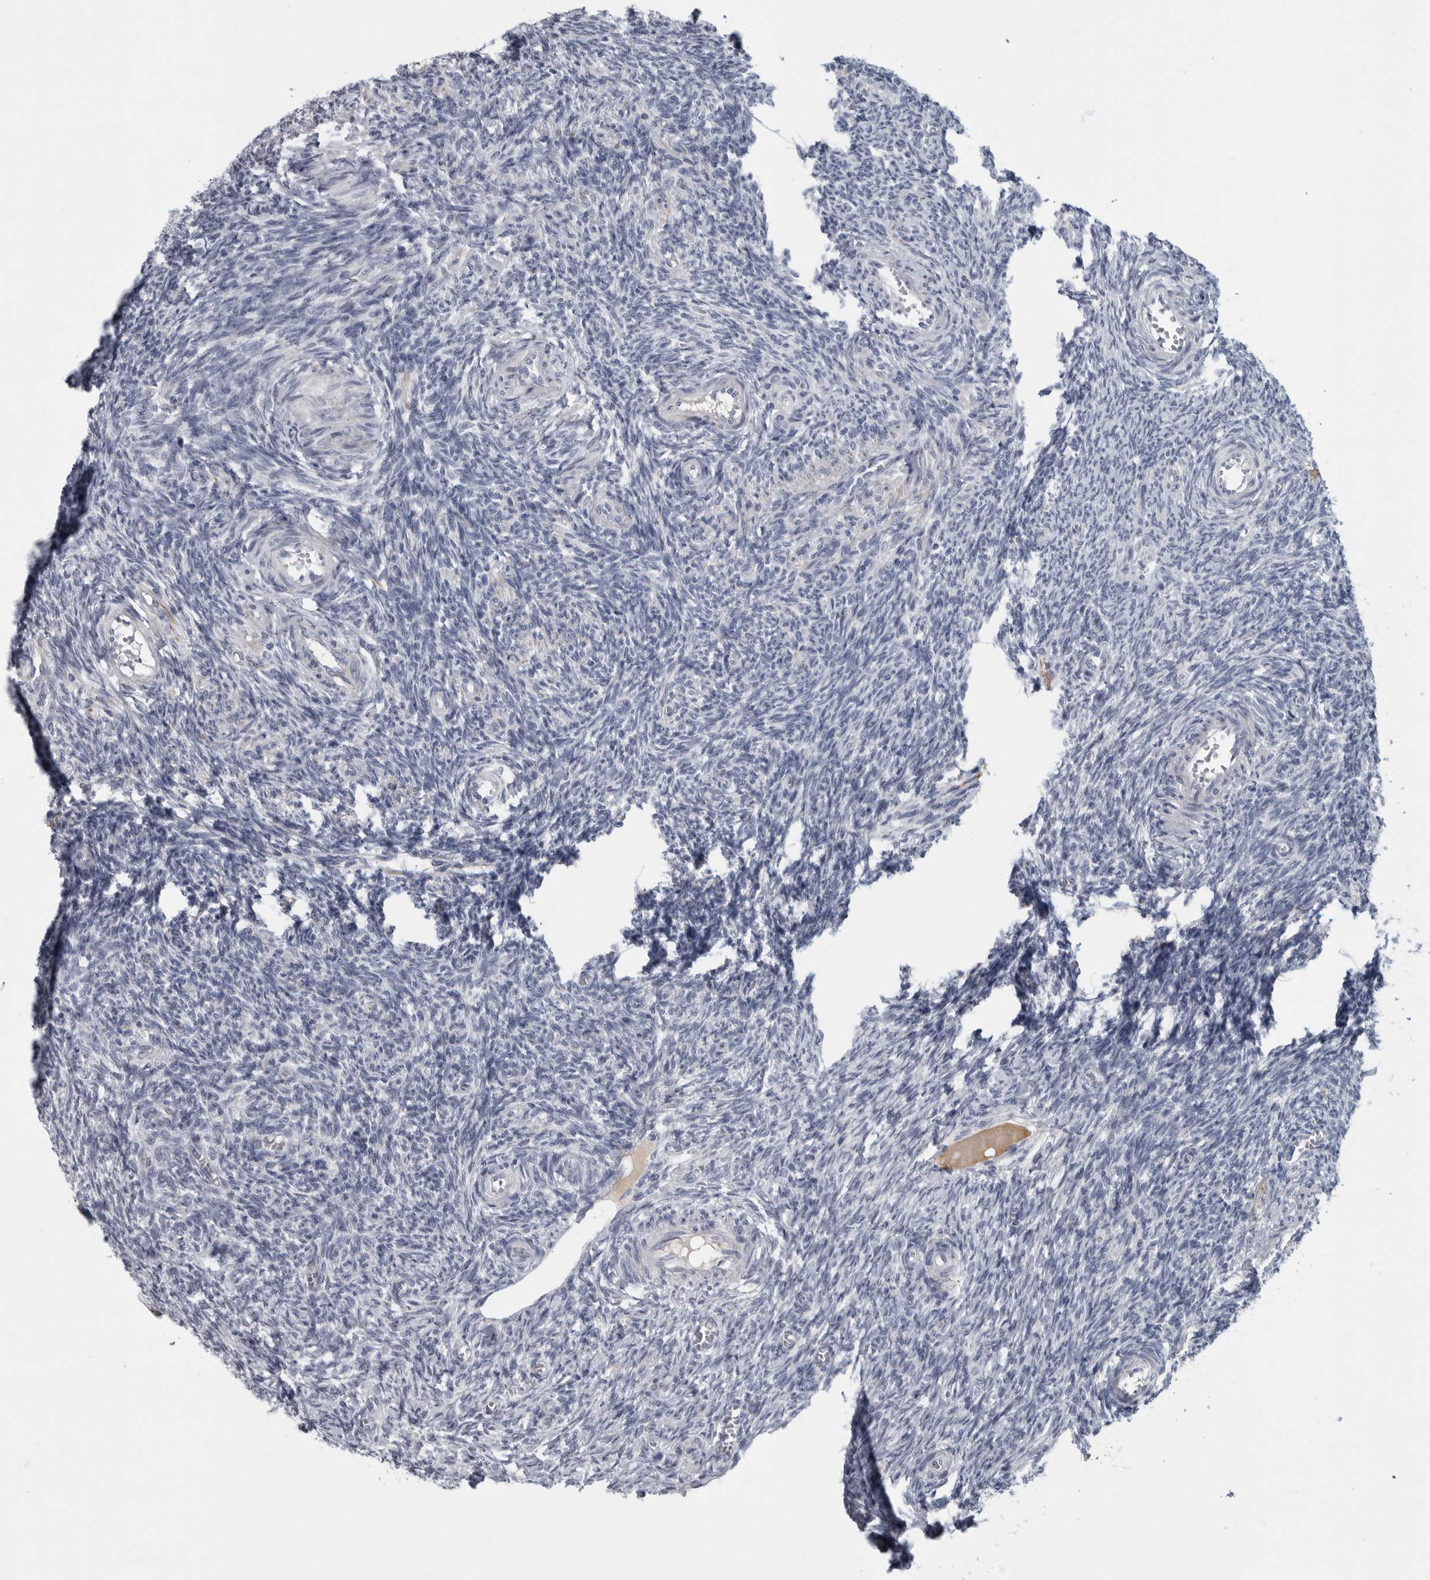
{"staining": {"intensity": "negative", "quantity": "none", "location": "none"}, "tissue": "ovary", "cell_type": "Ovarian stroma cells", "image_type": "normal", "snomed": [{"axis": "morphology", "description": "Normal tissue, NOS"}, {"axis": "topography", "description": "Ovary"}], "caption": "Immunohistochemistry image of unremarkable human ovary stained for a protein (brown), which shows no expression in ovarian stroma cells.", "gene": "SLC25A39", "patient": {"sex": "female", "age": 27}}